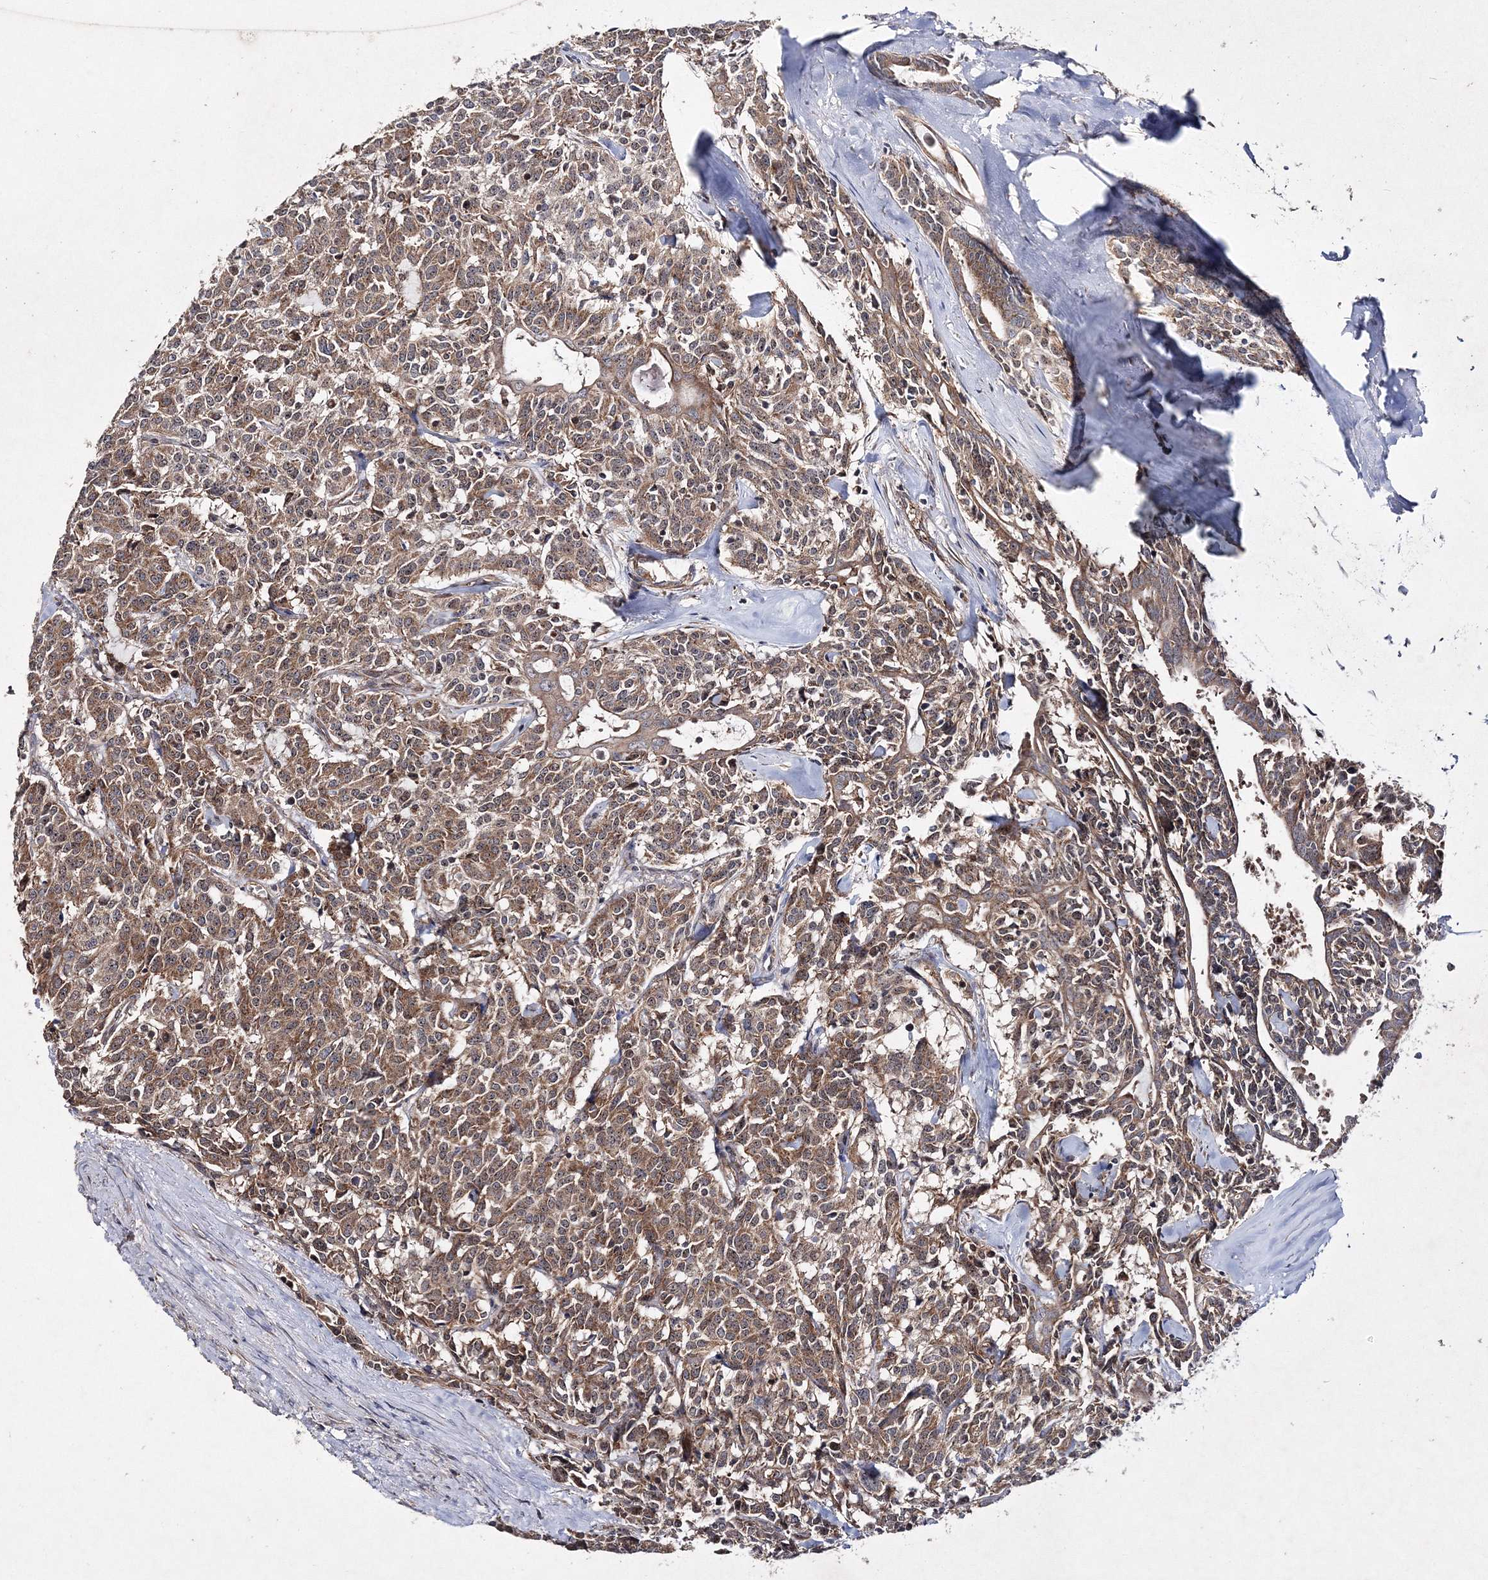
{"staining": {"intensity": "moderate", "quantity": ">75%", "location": "cytoplasmic/membranous"}, "tissue": "carcinoid", "cell_type": "Tumor cells", "image_type": "cancer", "snomed": [{"axis": "morphology", "description": "Carcinoid, malignant, NOS"}, {"axis": "topography", "description": "Lung"}], "caption": "Human carcinoid (malignant) stained with a brown dye exhibits moderate cytoplasmic/membranous positive staining in approximately >75% of tumor cells.", "gene": "DNAJC13", "patient": {"sex": "female", "age": 46}}